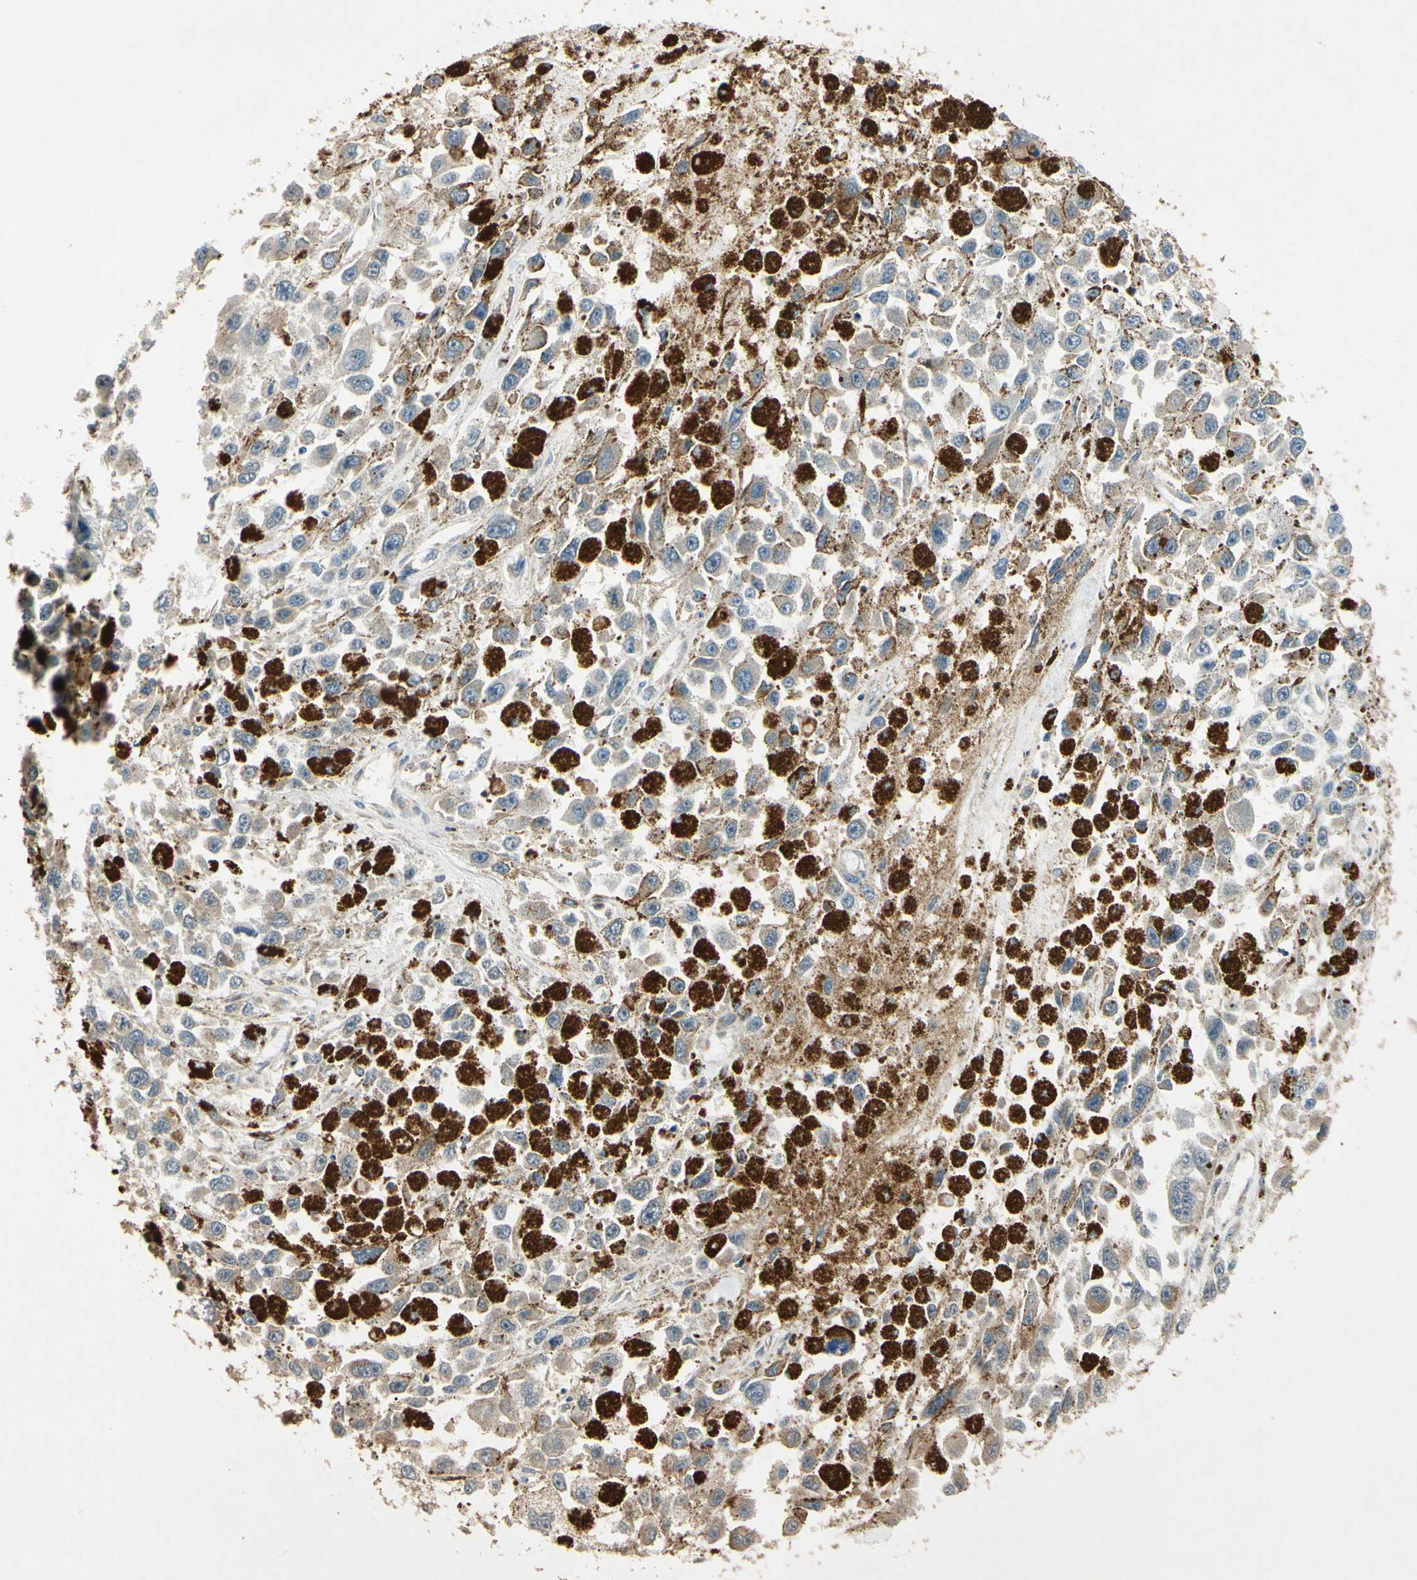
{"staining": {"intensity": "weak", "quantity": ">75%", "location": "cytoplasmic/membranous"}, "tissue": "melanoma", "cell_type": "Tumor cells", "image_type": "cancer", "snomed": [{"axis": "morphology", "description": "Malignant melanoma, Metastatic site"}, {"axis": "topography", "description": "Lymph node"}], "caption": "Brown immunohistochemical staining in human malignant melanoma (metastatic site) displays weak cytoplasmic/membranous expression in about >75% of tumor cells.", "gene": "PRDX5", "patient": {"sex": "male", "age": 59}}